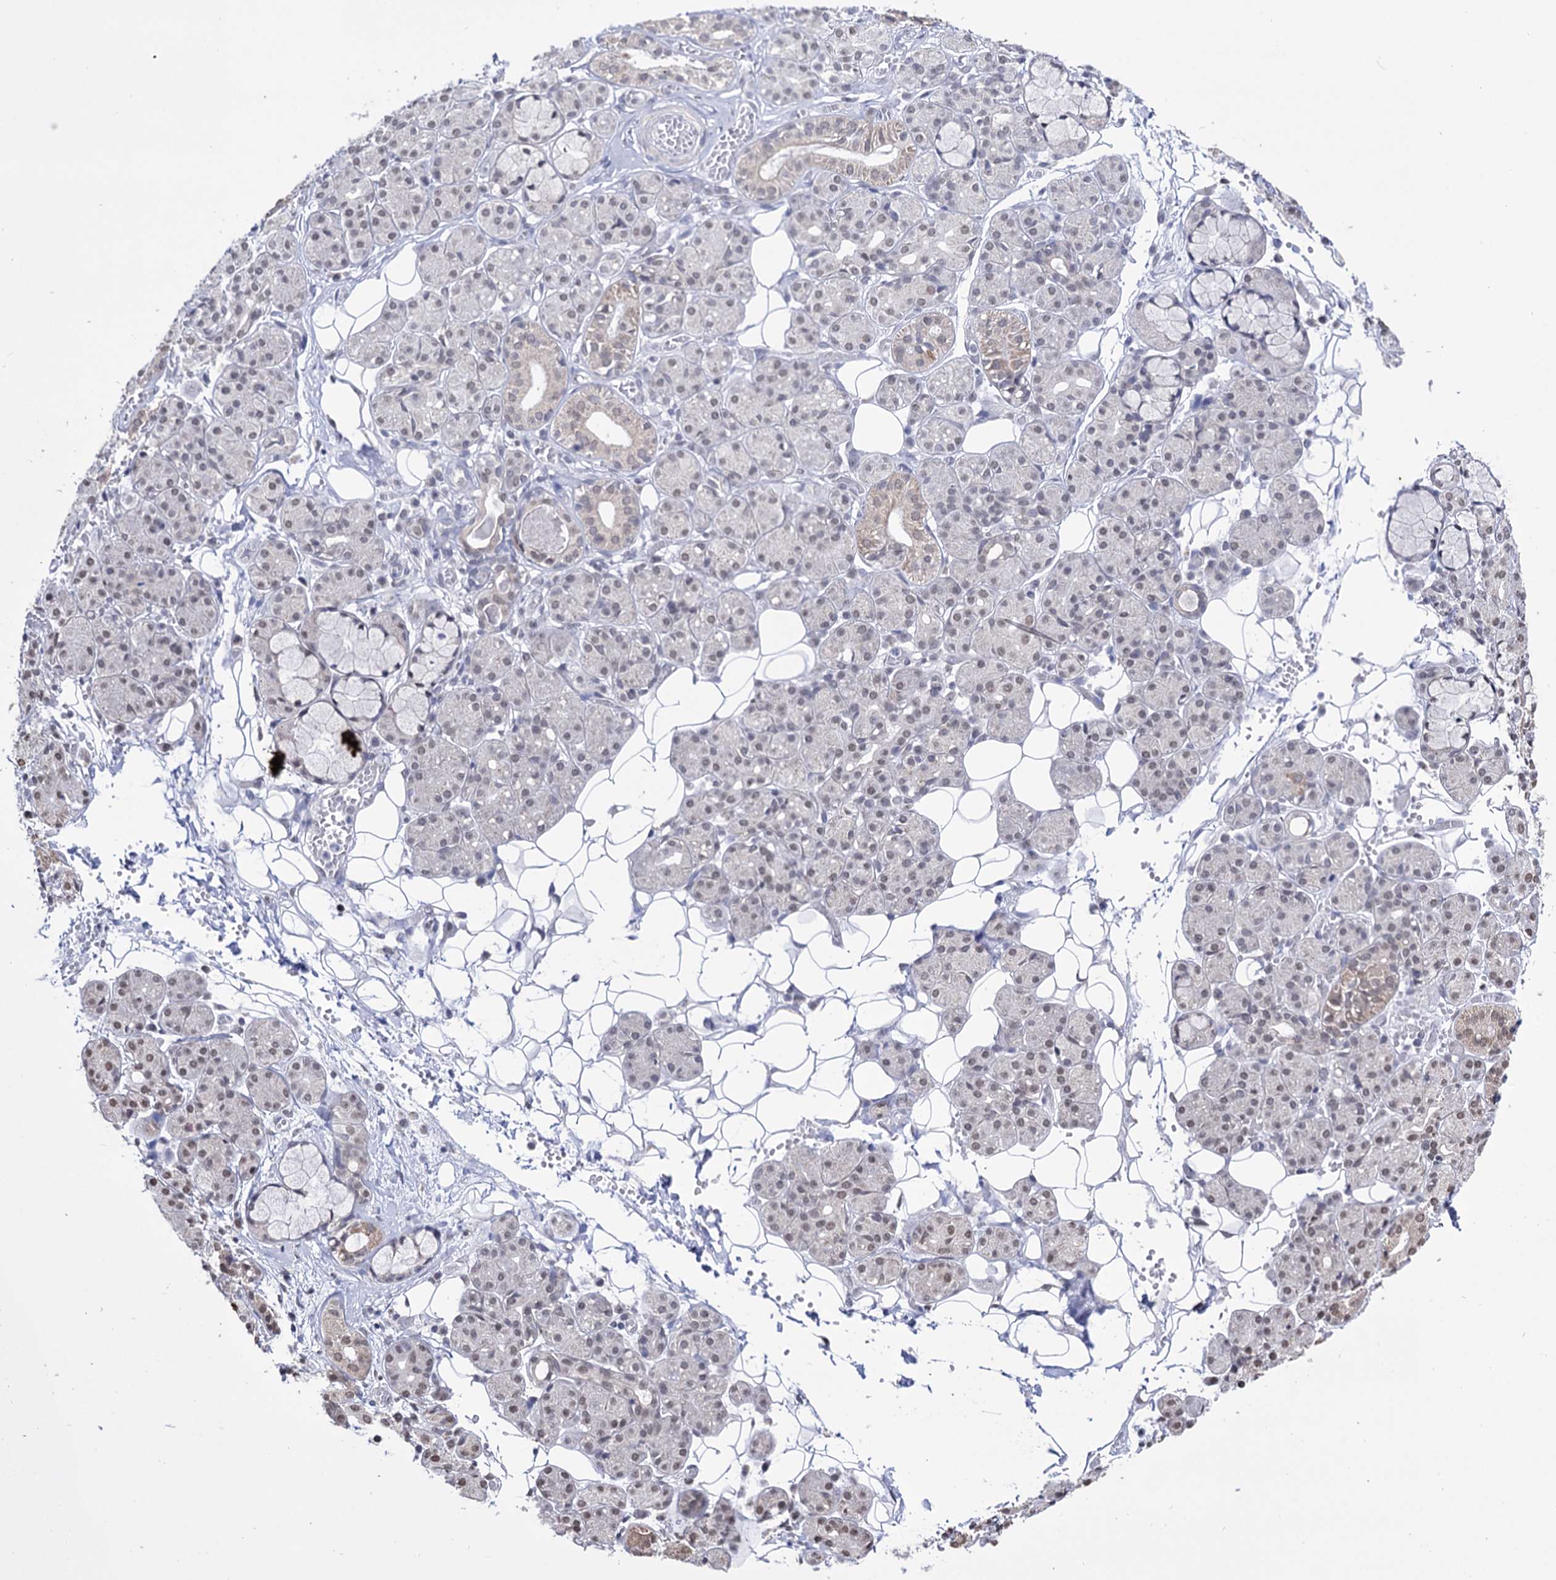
{"staining": {"intensity": "moderate", "quantity": "25%-75%", "location": "cytoplasmic/membranous,nuclear"}, "tissue": "salivary gland", "cell_type": "Glandular cells", "image_type": "normal", "snomed": [{"axis": "morphology", "description": "Normal tissue, NOS"}, {"axis": "topography", "description": "Salivary gland"}], "caption": "Unremarkable salivary gland was stained to show a protein in brown. There is medium levels of moderate cytoplasmic/membranous,nuclear expression in about 25%-75% of glandular cells. Nuclei are stained in blue.", "gene": "ABHD10", "patient": {"sex": "male", "age": 63}}